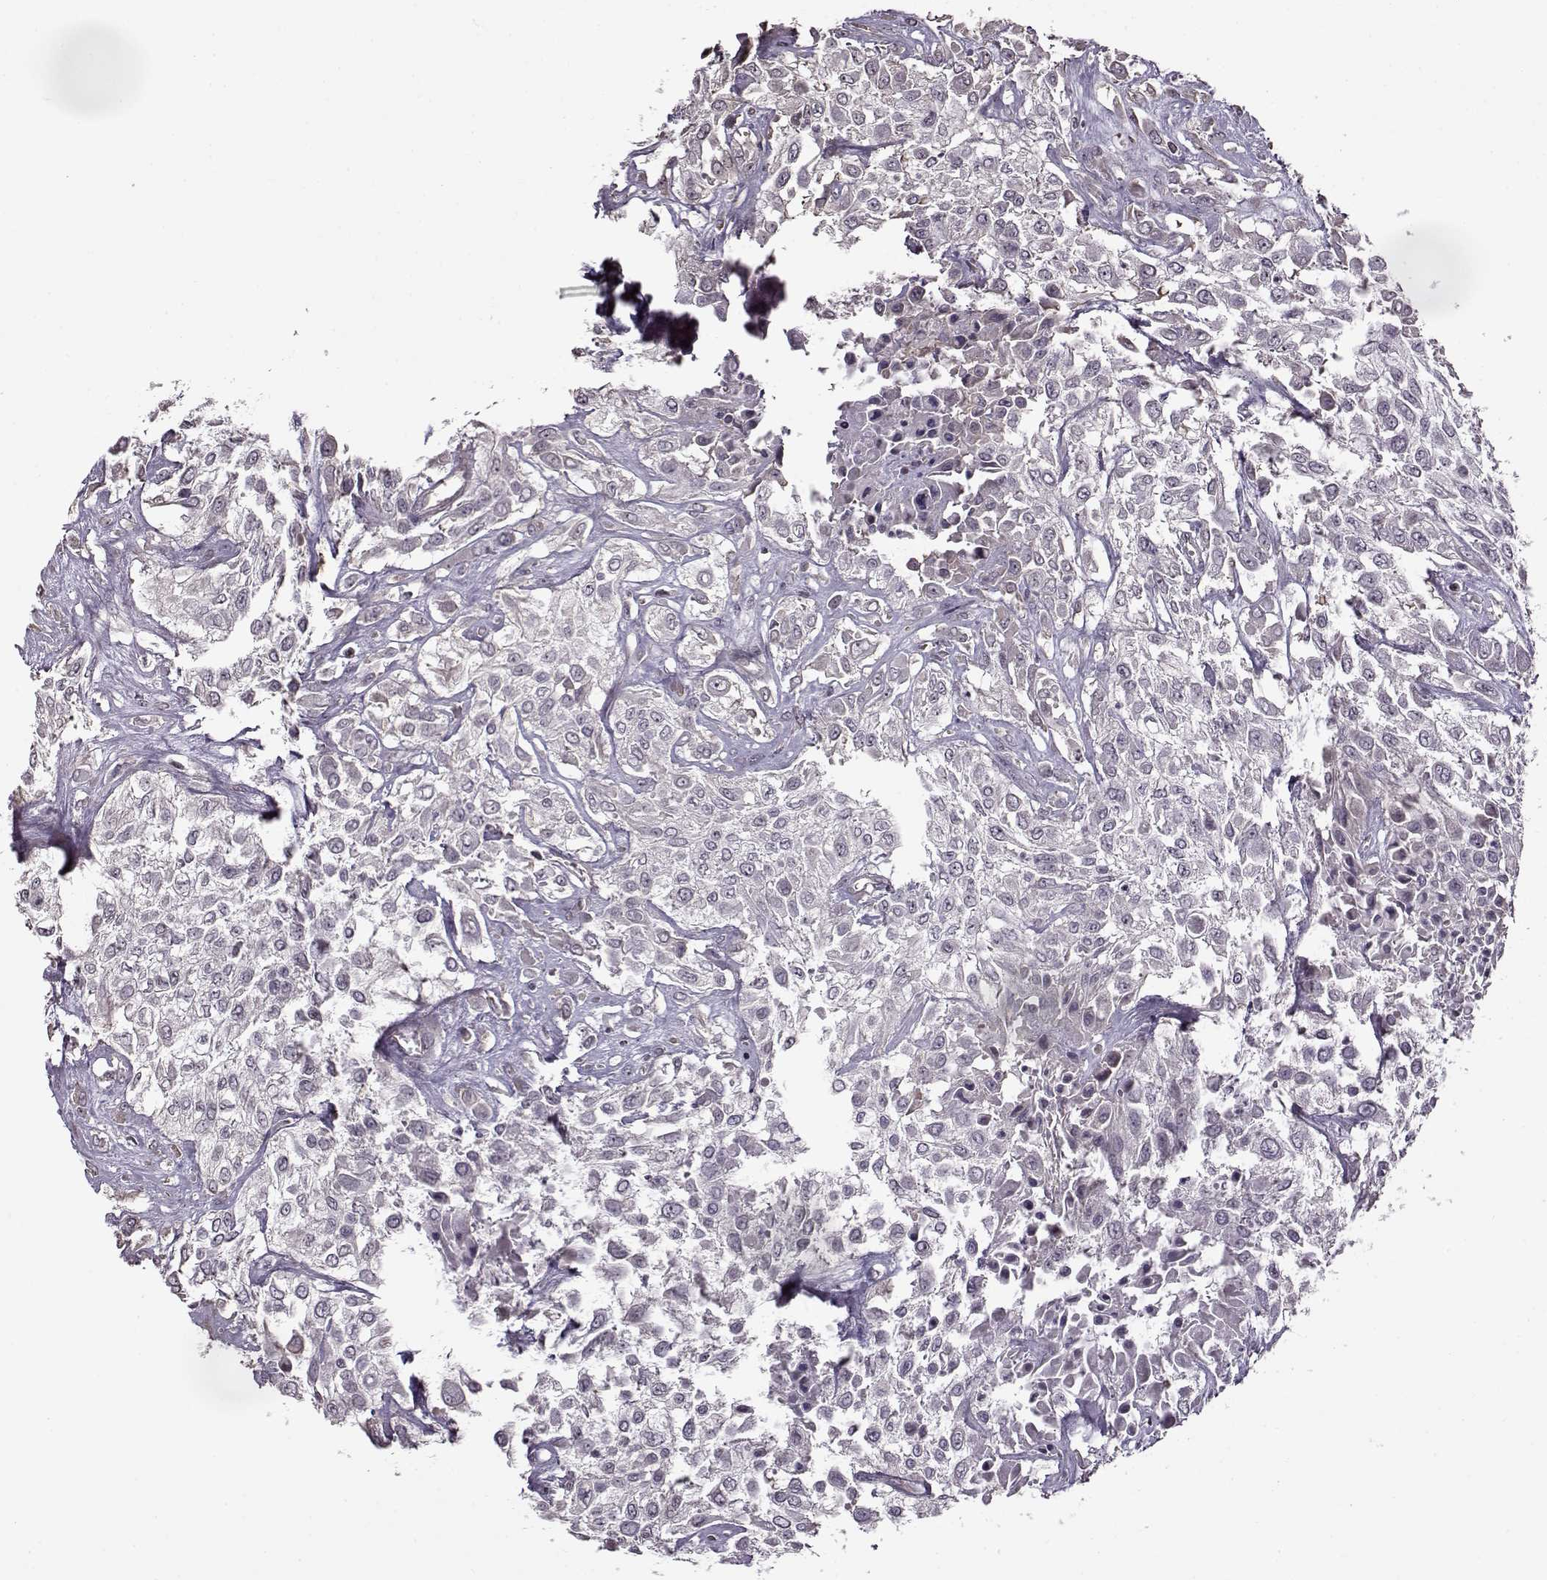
{"staining": {"intensity": "negative", "quantity": "none", "location": "none"}, "tissue": "urothelial cancer", "cell_type": "Tumor cells", "image_type": "cancer", "snomed": [{"axis": "morphology", "description": "Urothelial carcinoma, High grade"}, {"axis": "topography", "description": "Urinary bladder"}], "caption": "An immunohistochemistry photomicrograph of urothelial carcinoma (high-grade) is shown. There is no staining in tumor cells of urothelial carcinoma (high-grade).", "gene": "FSHB", "patient": {"sex": "male", "age": 57}}